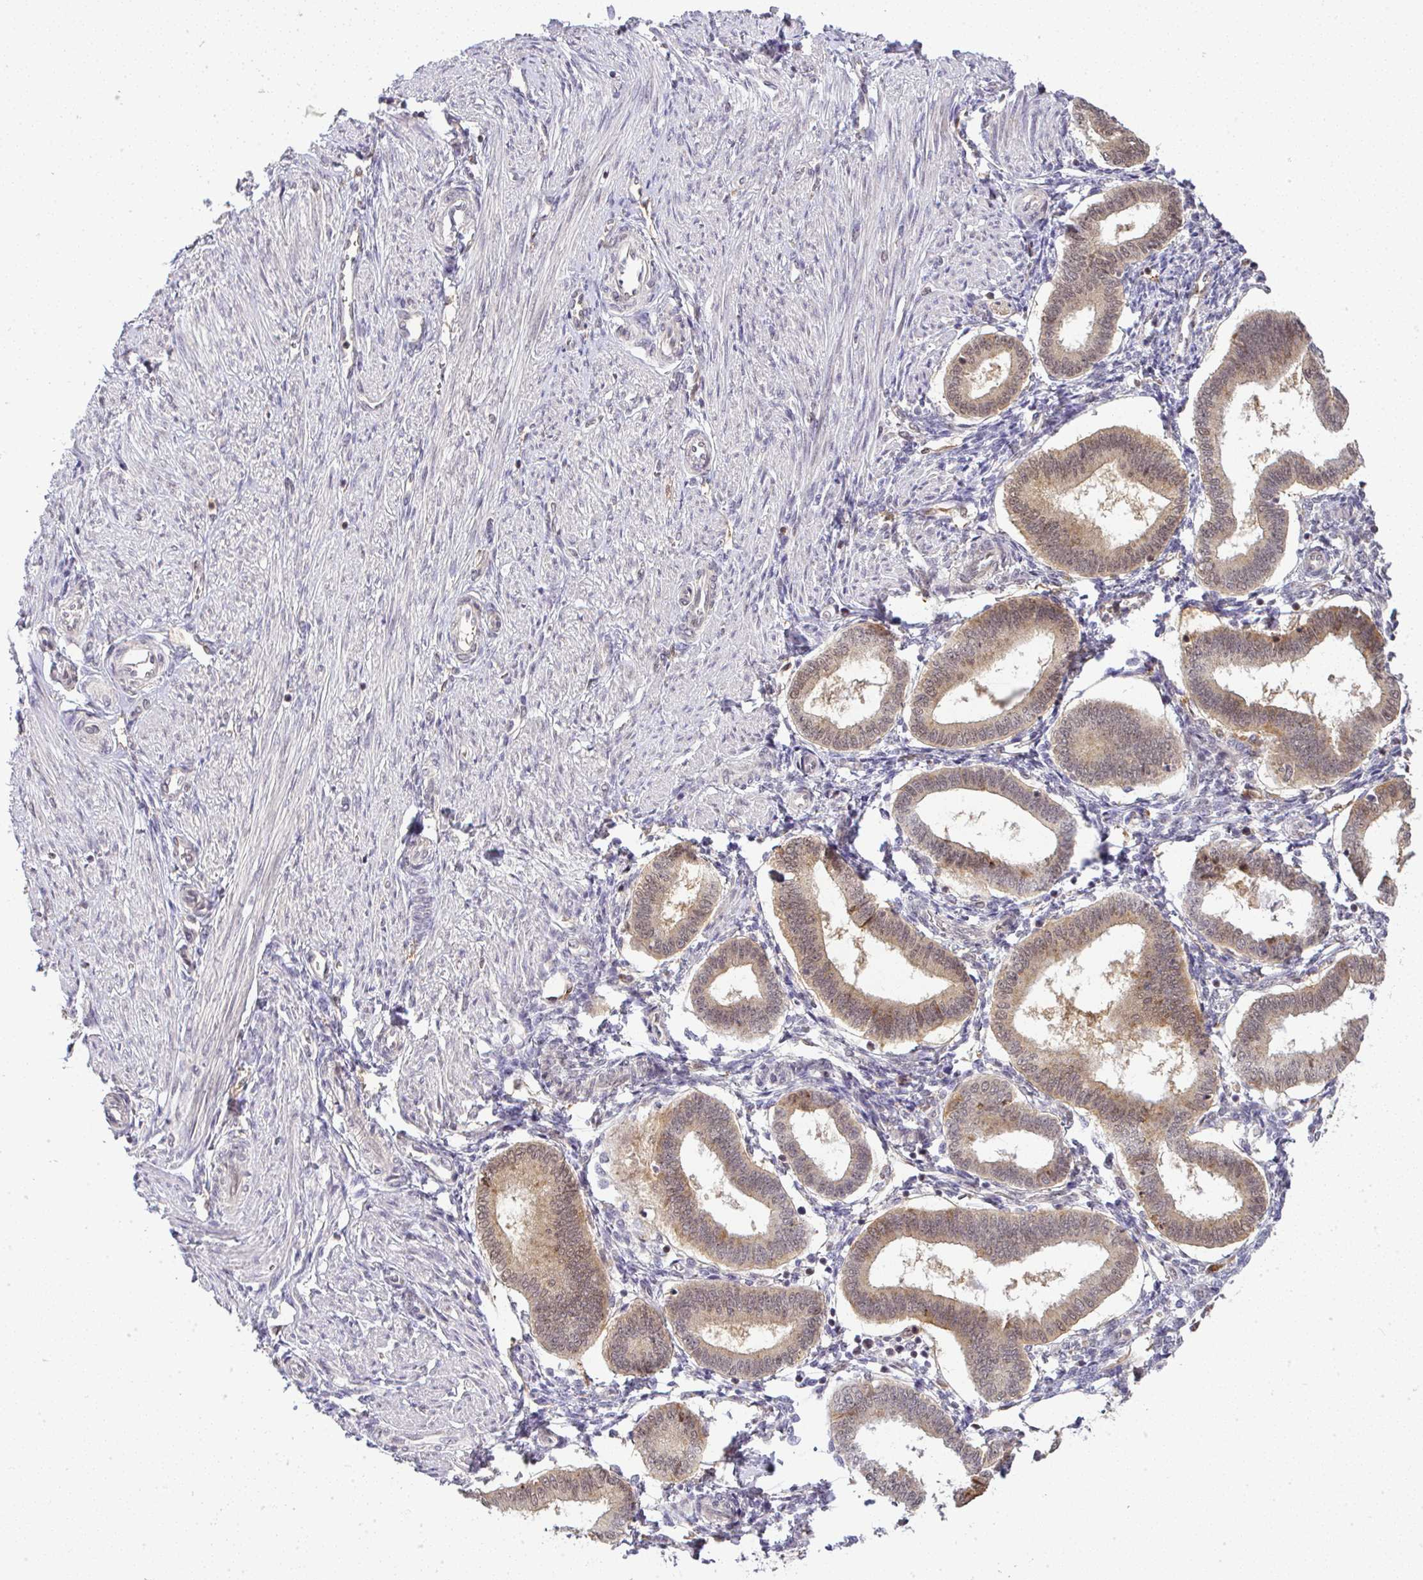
{"staining": {"intensity": "negative", "quantity": "none", "location": "none"}, "tissue": "endometrium", "cell_type": "Cells in endometrial stroma", "image_type": "normal", "snomed": [{"axis": "morphology", "description": "Normal tissue, NOS"}, {"axis": "topography", "description": "Endometrium"}], "caption": "The image reveals no staining of cells in endometrial stroma in normal endometrium. The staining is performed using DAB (3,3'-diaminobenzidine) brown chromogen with nuclei counter-stained in using hematoxylin.", "gene": "FAM153A", "patient": {"sex": "female", "age": 24}}